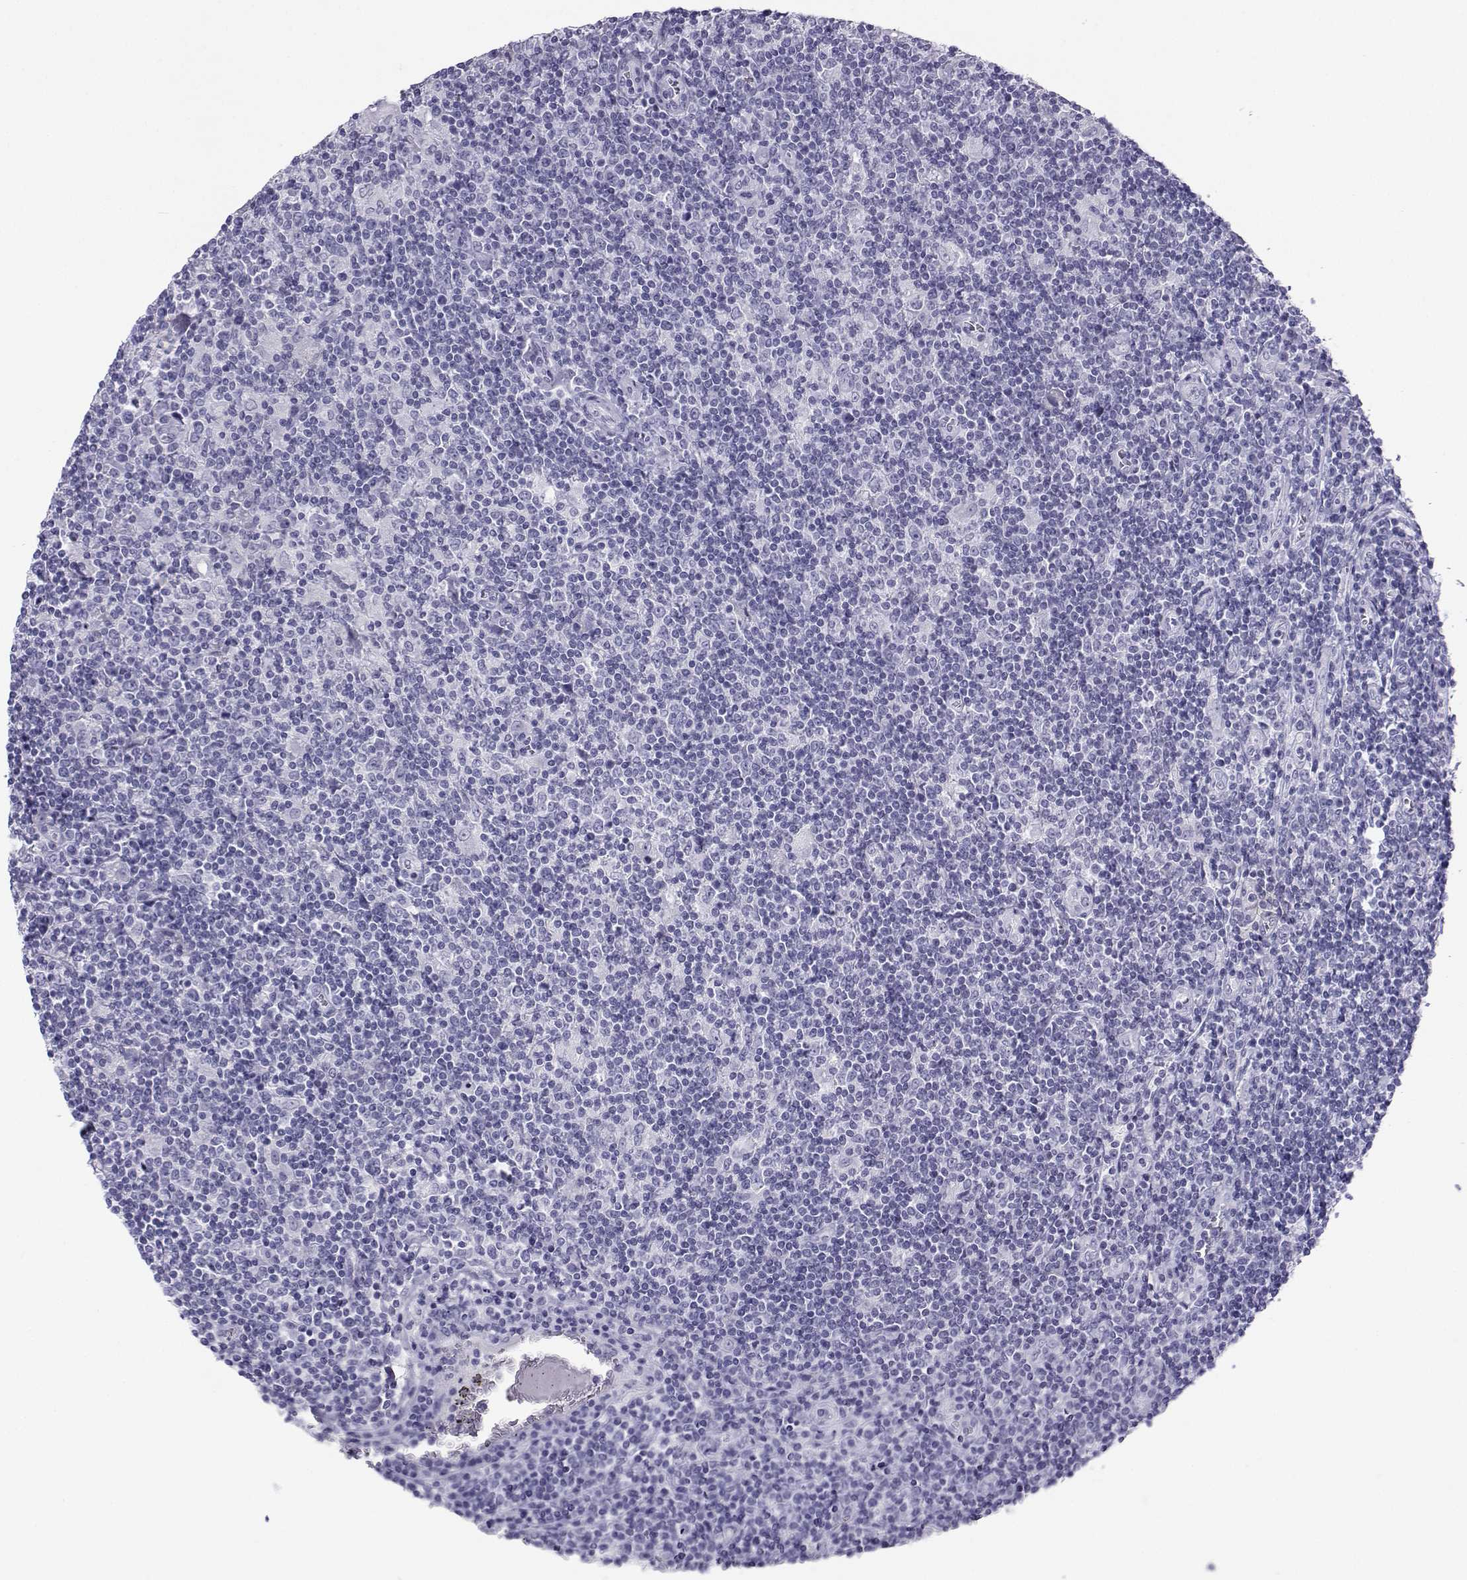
{"staining": {"intensity": "negative", "quantity": "none", "location": "none"}, "tissue": "lymphoma", "cell_type": "Tumor cells", "image_type": "cancer", "snomed": [{"axis": "morphology", "description": "Hodgkin's disease, NOS"}, {"axis": "topography", "description": "Lymph node"}], "caption": "There is no significant expression in tumor cells of lymphoma. (Stains: DAB (3,3'-diaminobenzidine) immunohistochemistry (IHC) with hematoxylin counter stain, Microscopy: brightfield microscopy at high magnification).", "gene": "SST", "patient": {"sex": "male", "age": 40}}